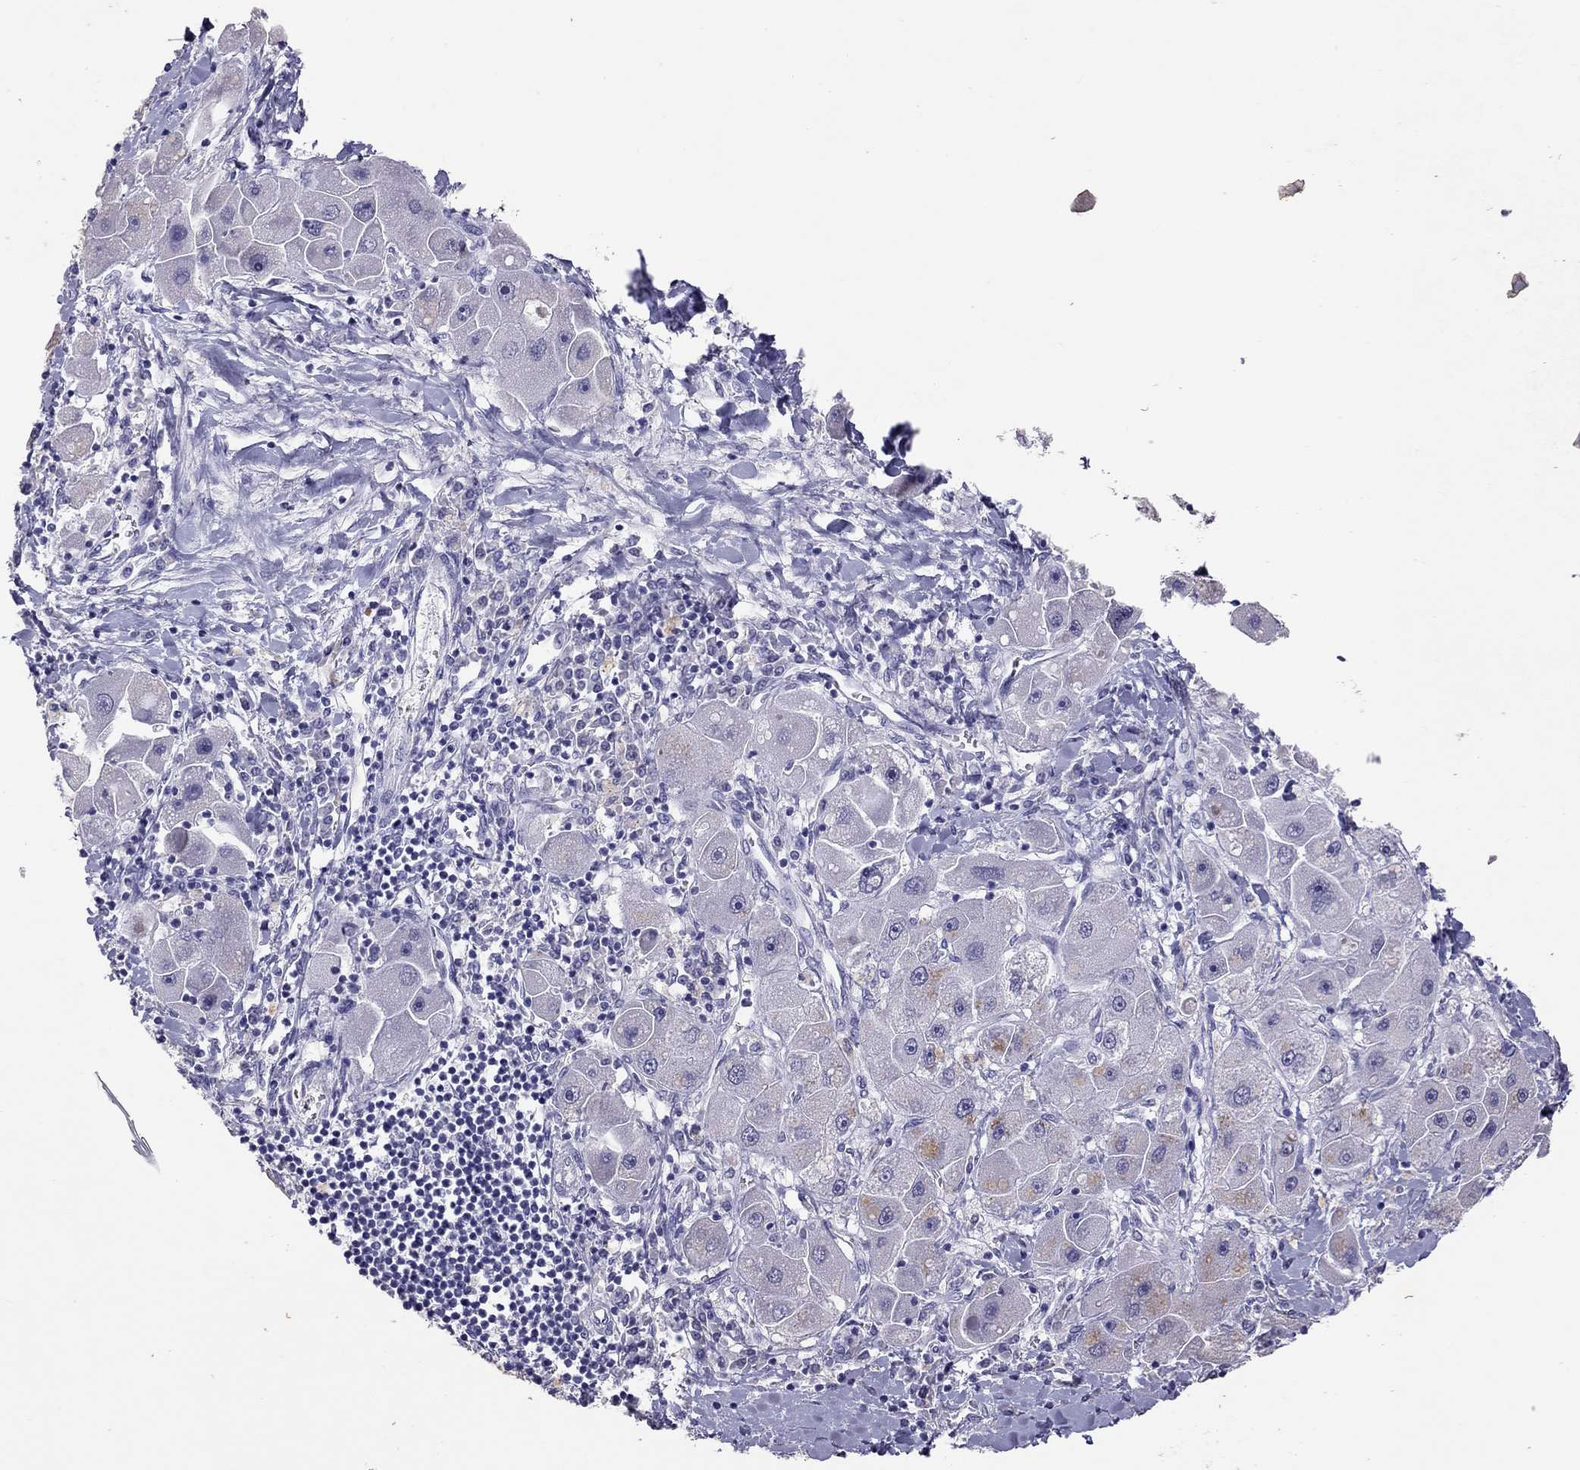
{"staining": {"intensity": "negative", "quantity": "none", "location": "none"}, "tissue": "liver cancer", "cell_type": "Tumor cells", "image_type": "cancer", "snomed": [{"axis": "morphology", "description": "Carcinoma, Hepatocellular, NOS"}, {"axis": "topography", "description": "Liver"}], "caption": "The photomicrograph exhibits no staining of tumor cells in liver cancer.", "gene": "PSMB11", "patient": {"sex": "male", "age": 24}}